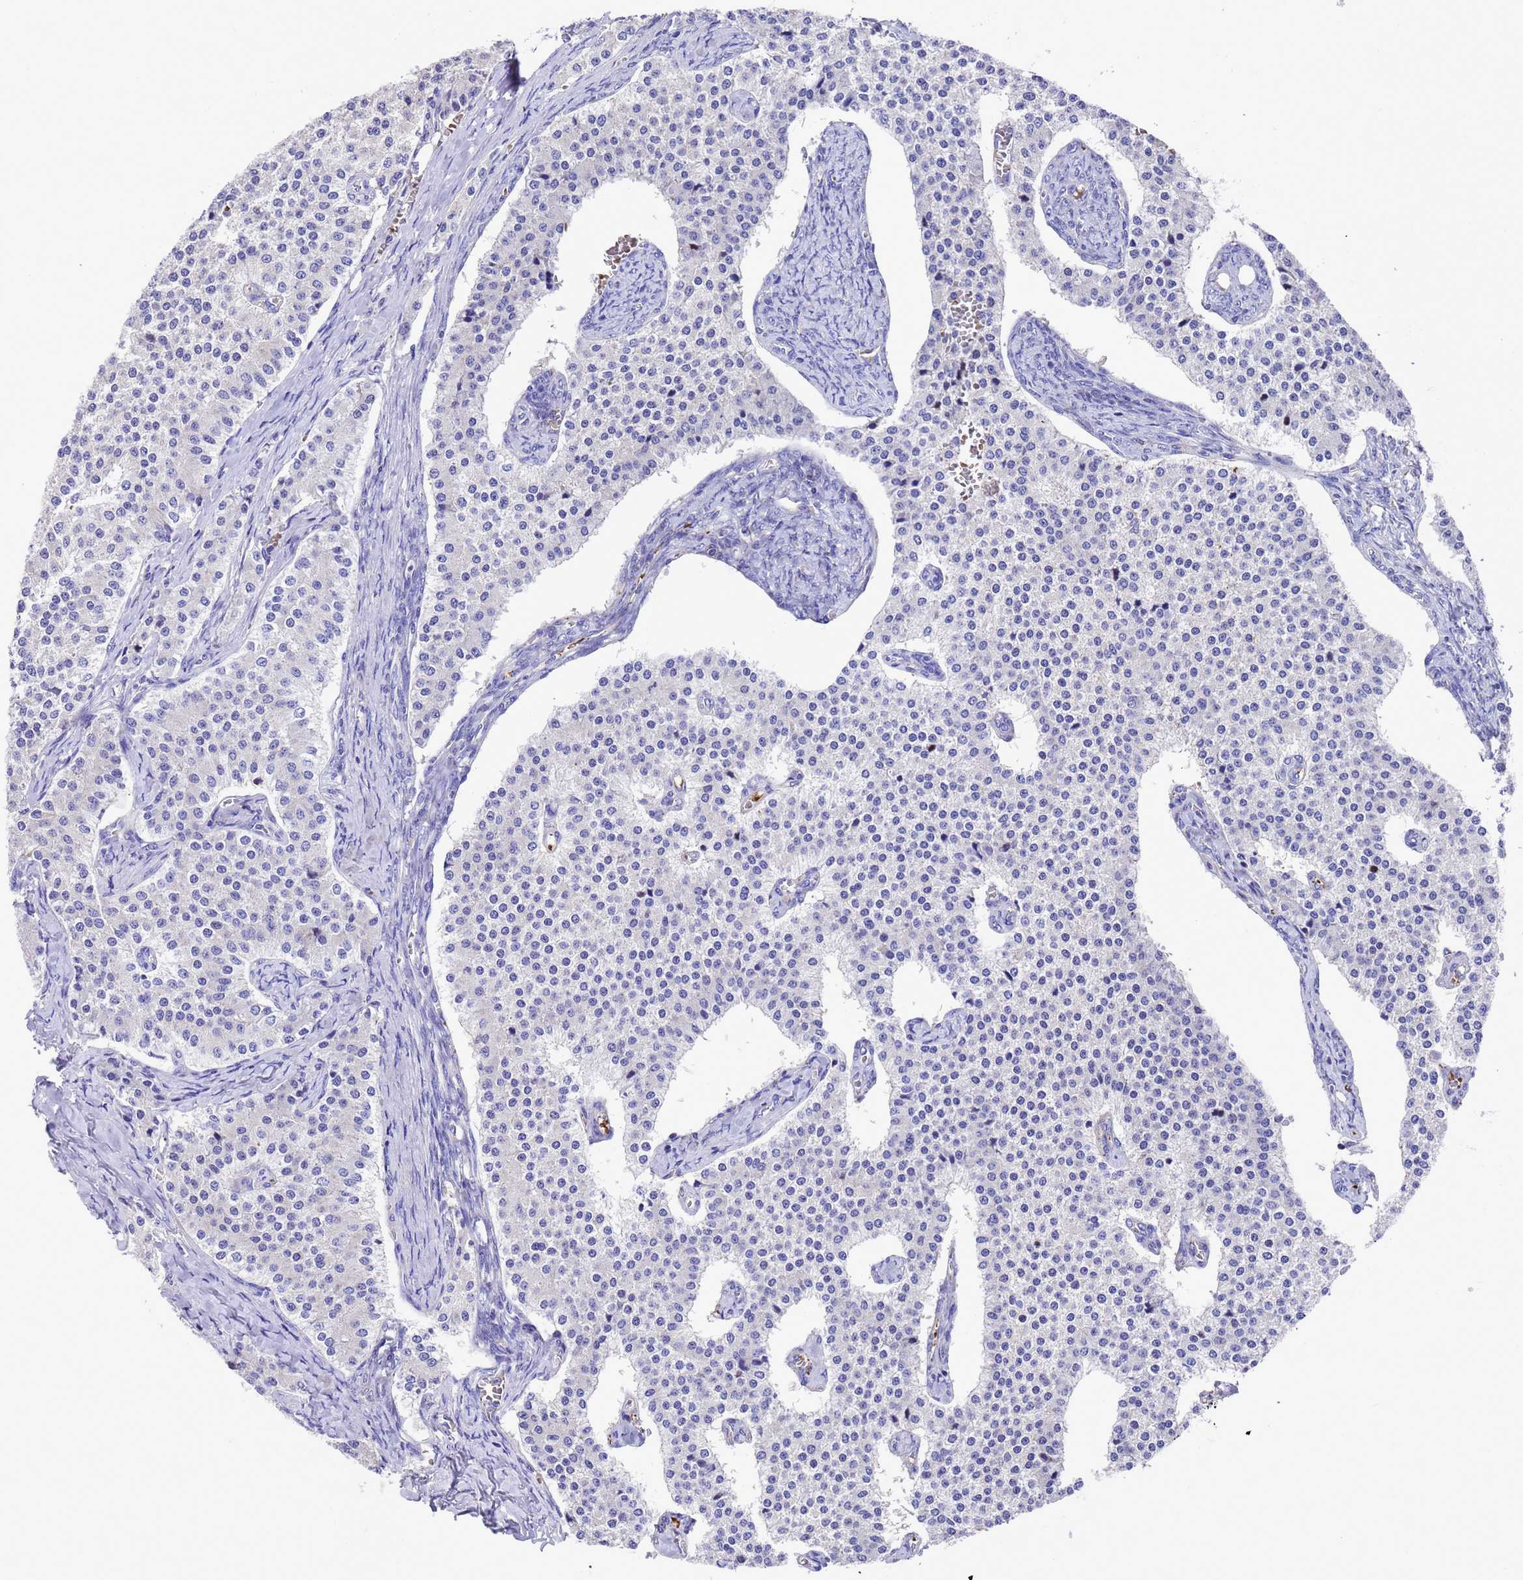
{"staining": {"intensity": "negative", "quantity": "none", "location": "none"}, "tissue": "carcinoid", "cell_type": "Tumor cells", "image_type": "cancer", "snomed": [{"axis": "morphology", "description": "Carcinoid, malignant, NOS"}, {"axis": "topography", "description": "Colon"}], "caption": "Tumor cells are negative for brown protein staining in malignant carcinoid.", "gene": "ELP6", "patient": {"sex": "female", "age": 52}}